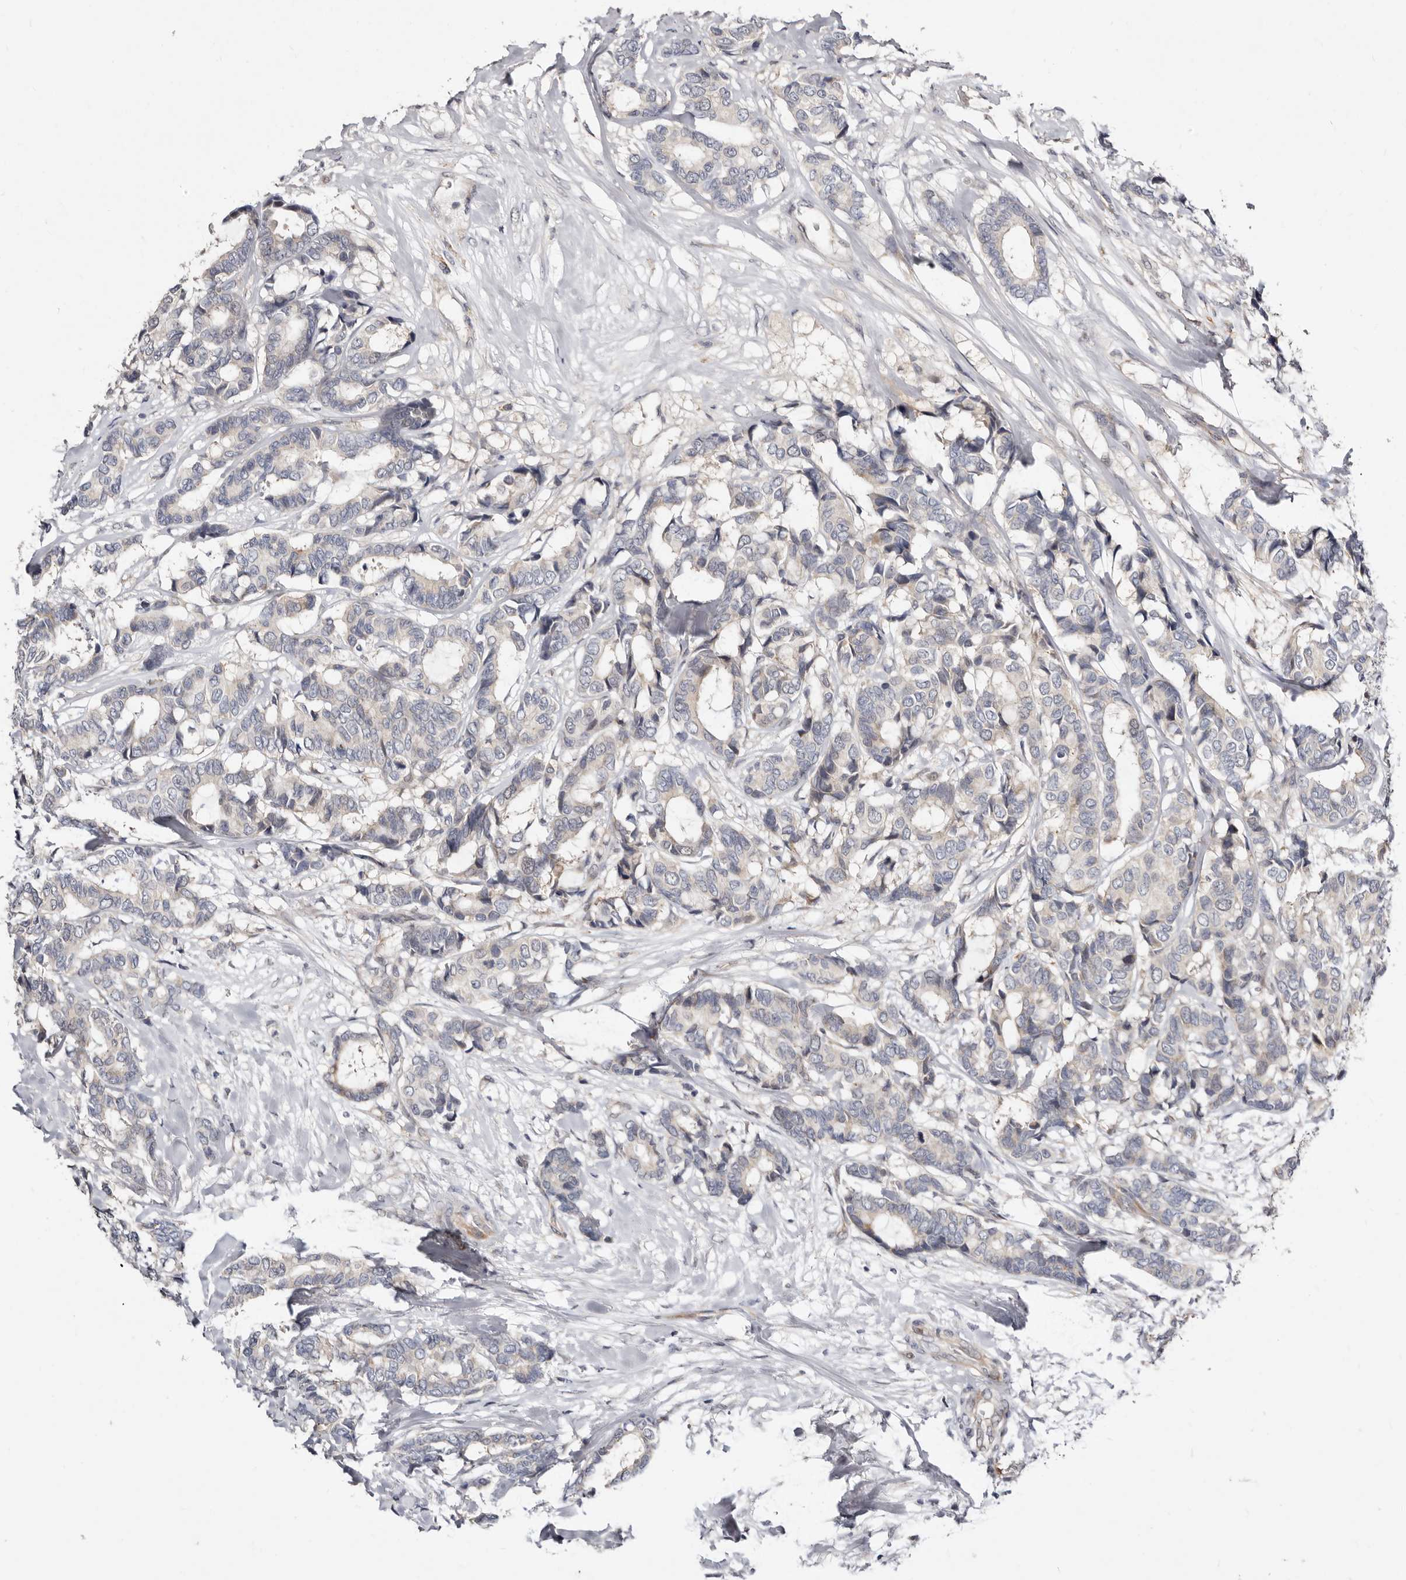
{"staining": {"intensity": "negative", "quantity": "none", "location": "none"}, "tissue": "breast cancer", "cell_type": "Tumor cells", "image_type": "cancer", "snomed": [{"axis": "morphology", "description": "Duct carcinoma"}, {"axis": "topography", "description": "Breast"}], "caption": "DAB (3,3'-diaminobenzidine) immunohistochemical staining of human infiltrating ductal carcinoma (breast) exhibits no significant expression in tumor cells.", "gene": "KLHL4", "patient": {"sex": "female", "age": 87}}